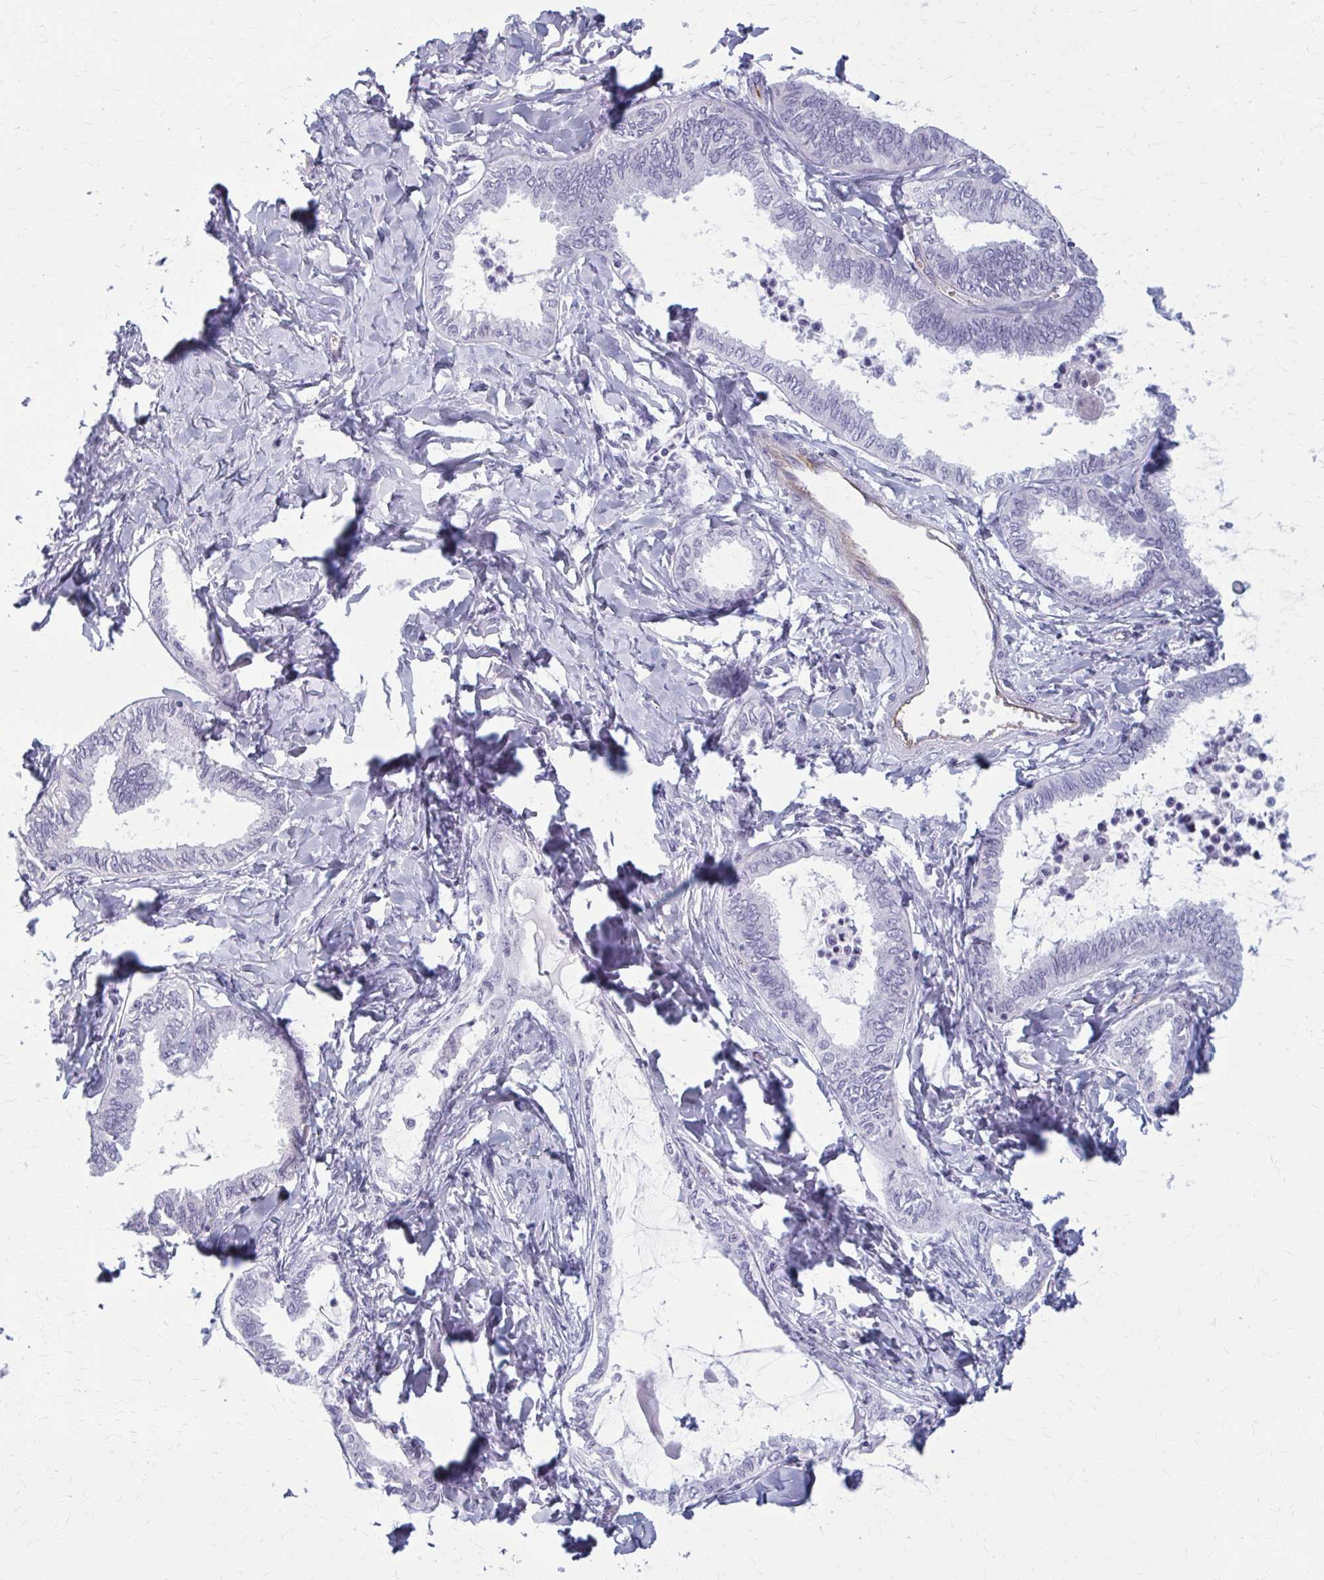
{"staining": {"intensity": "negative", "quantity": "none", "location": "none"}, "tissue": "ovarian cancer", "cell_type": "Tumor cells", "image_type": "cancer", "snomed": [{"axis": "morphology", "description": "Carcinoma, endometroid"}, {"axis": "topography", "description": "Ovary"}], "caption": "DAB immunohistochemical staining of human endometroid carcinoma (ovarian) displays no significant positivity in tumor cells.", "gene": "CASQ2", "patient": {"sex": "female", "age": 70}}